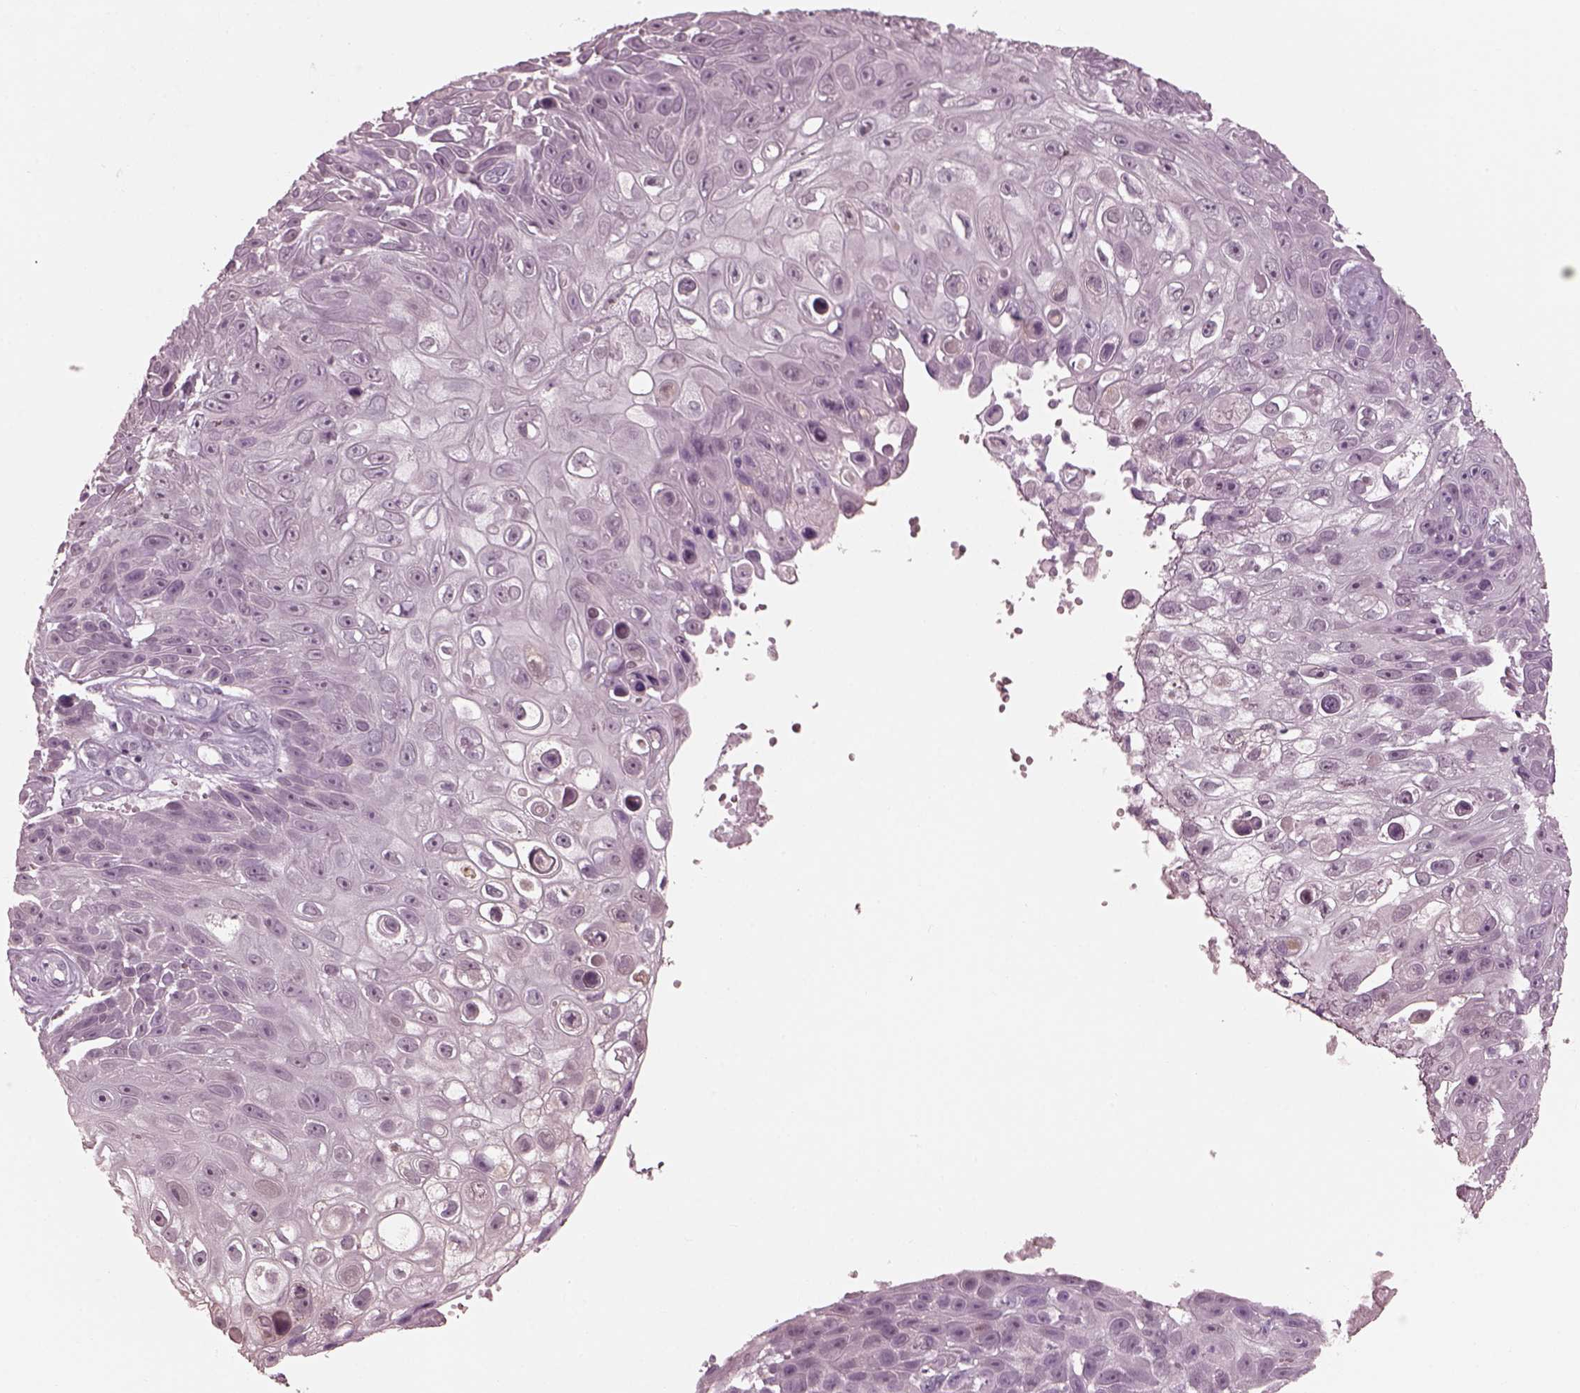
{"staining": {"intensity": "negative", "quantity": "none", "location": "none"}, "tissue": "skin cancer", "cell_type": "Tumor cells", "image_type": "cancer", "snomed": [{"axis": "morphology", "description": "Squamous cell carcinoma, NOS"}, {"axis": "topography", "description": "Skin"}], "caption": "A high-resolution photomicrograph shows immunohistochemistry staining of skin cancer (squamous cell carcinoma), which shows no significant positivity in tumor cells.", "gene": "C2orf81", "patient": {"sex": "male", "age": 82}}